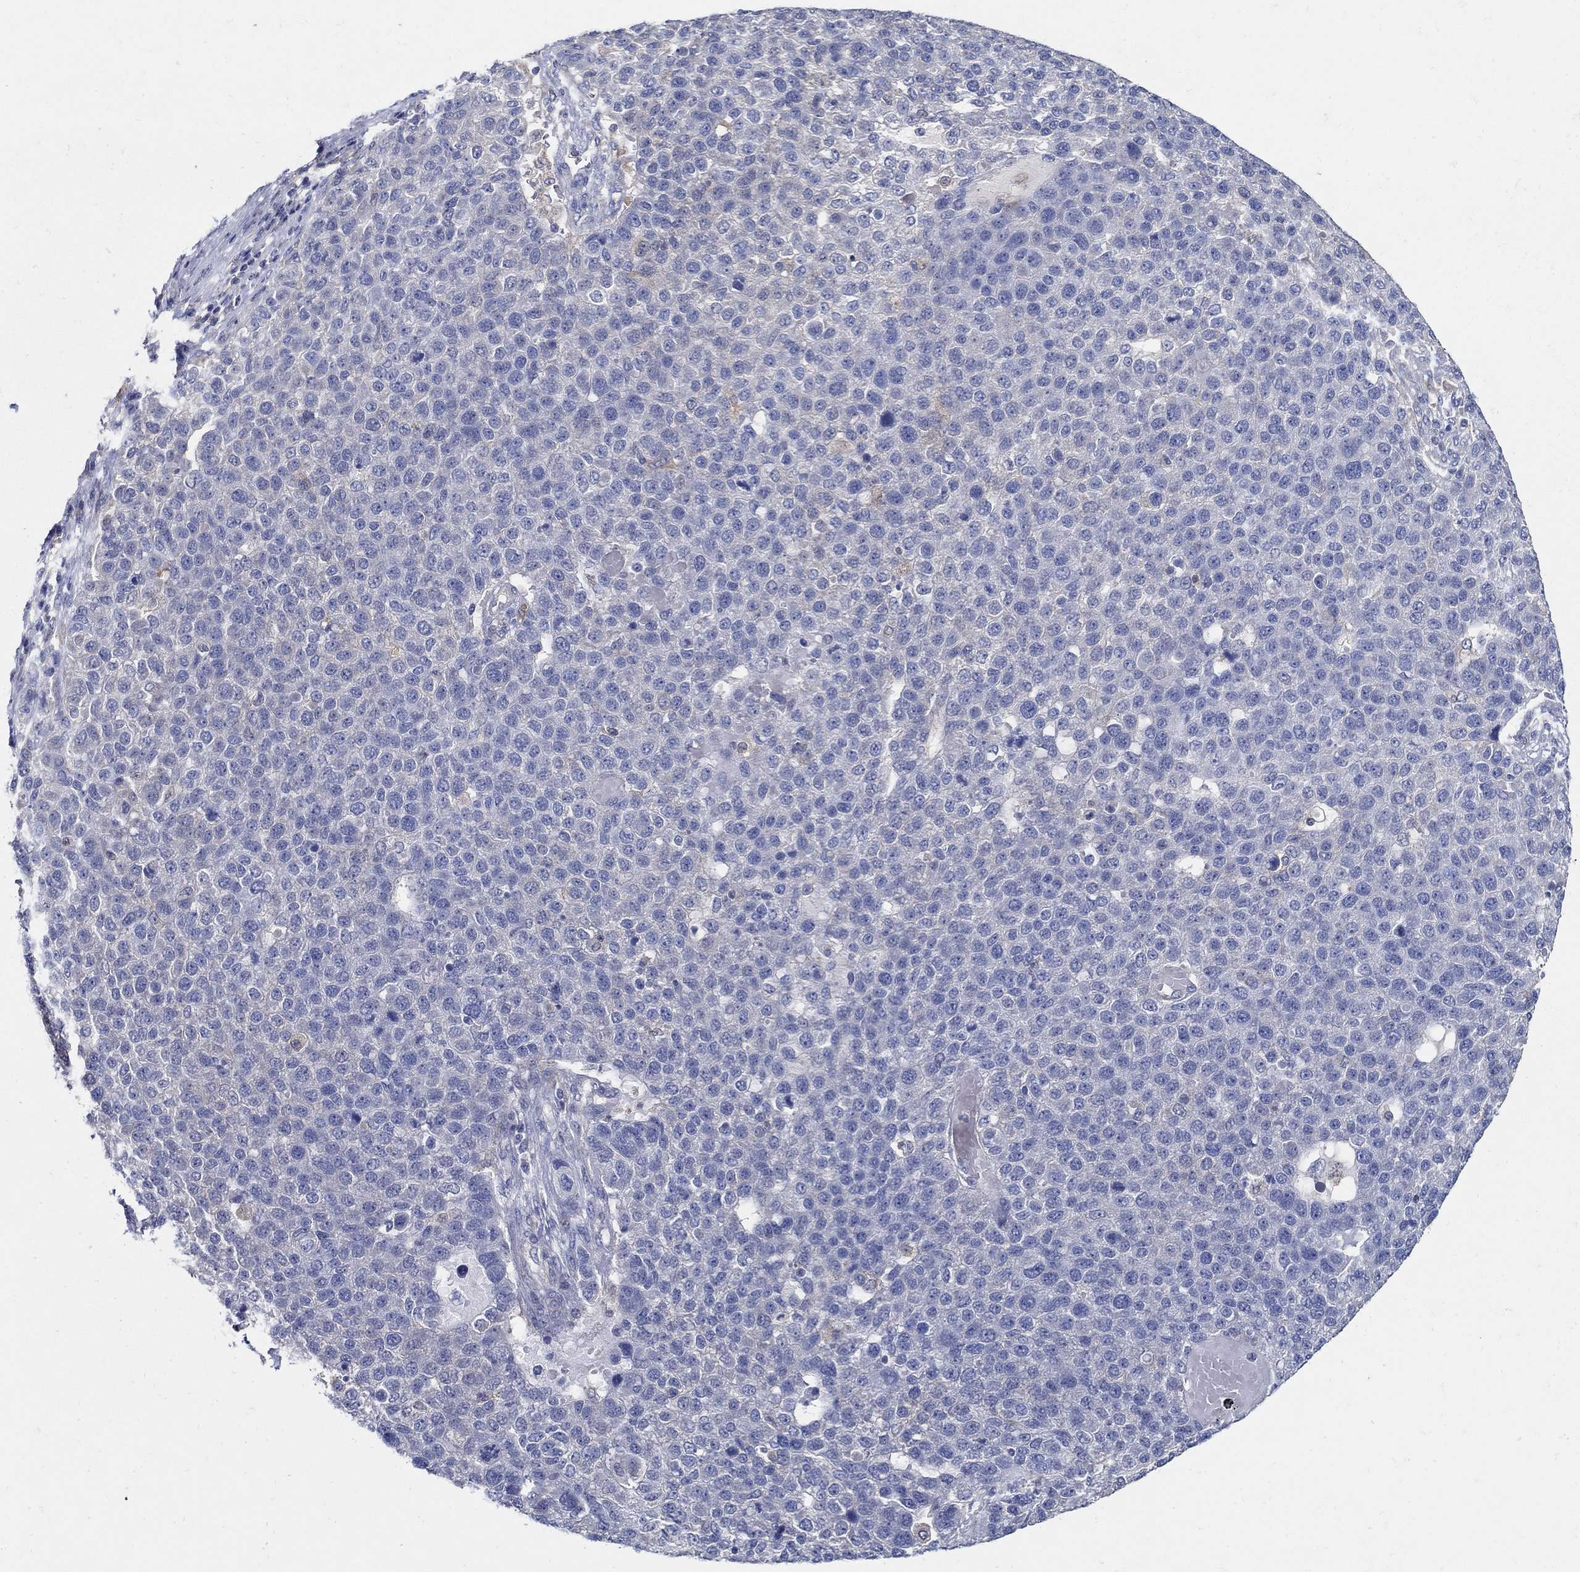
{"staining": {"intensity": "negative", "quantity": "none", "location": "none"}, "tissue": "pancreatic cancer", "cell_type": "Tumor cells", "image_type": "cancer", "snomed": [{"axis": "morphology", "description": "Adenocarcinoma, NOS"}, {"axis": "topography", "description": "Pancreas"}], "caption": "This is a histopathology image of immunohistochemistry staining of pancreatic cancer (adenocarcinoma), which shows no expression in tumor cells.", "gene": "MTHFR", "patient": {"sex": "female", "age": 61}}